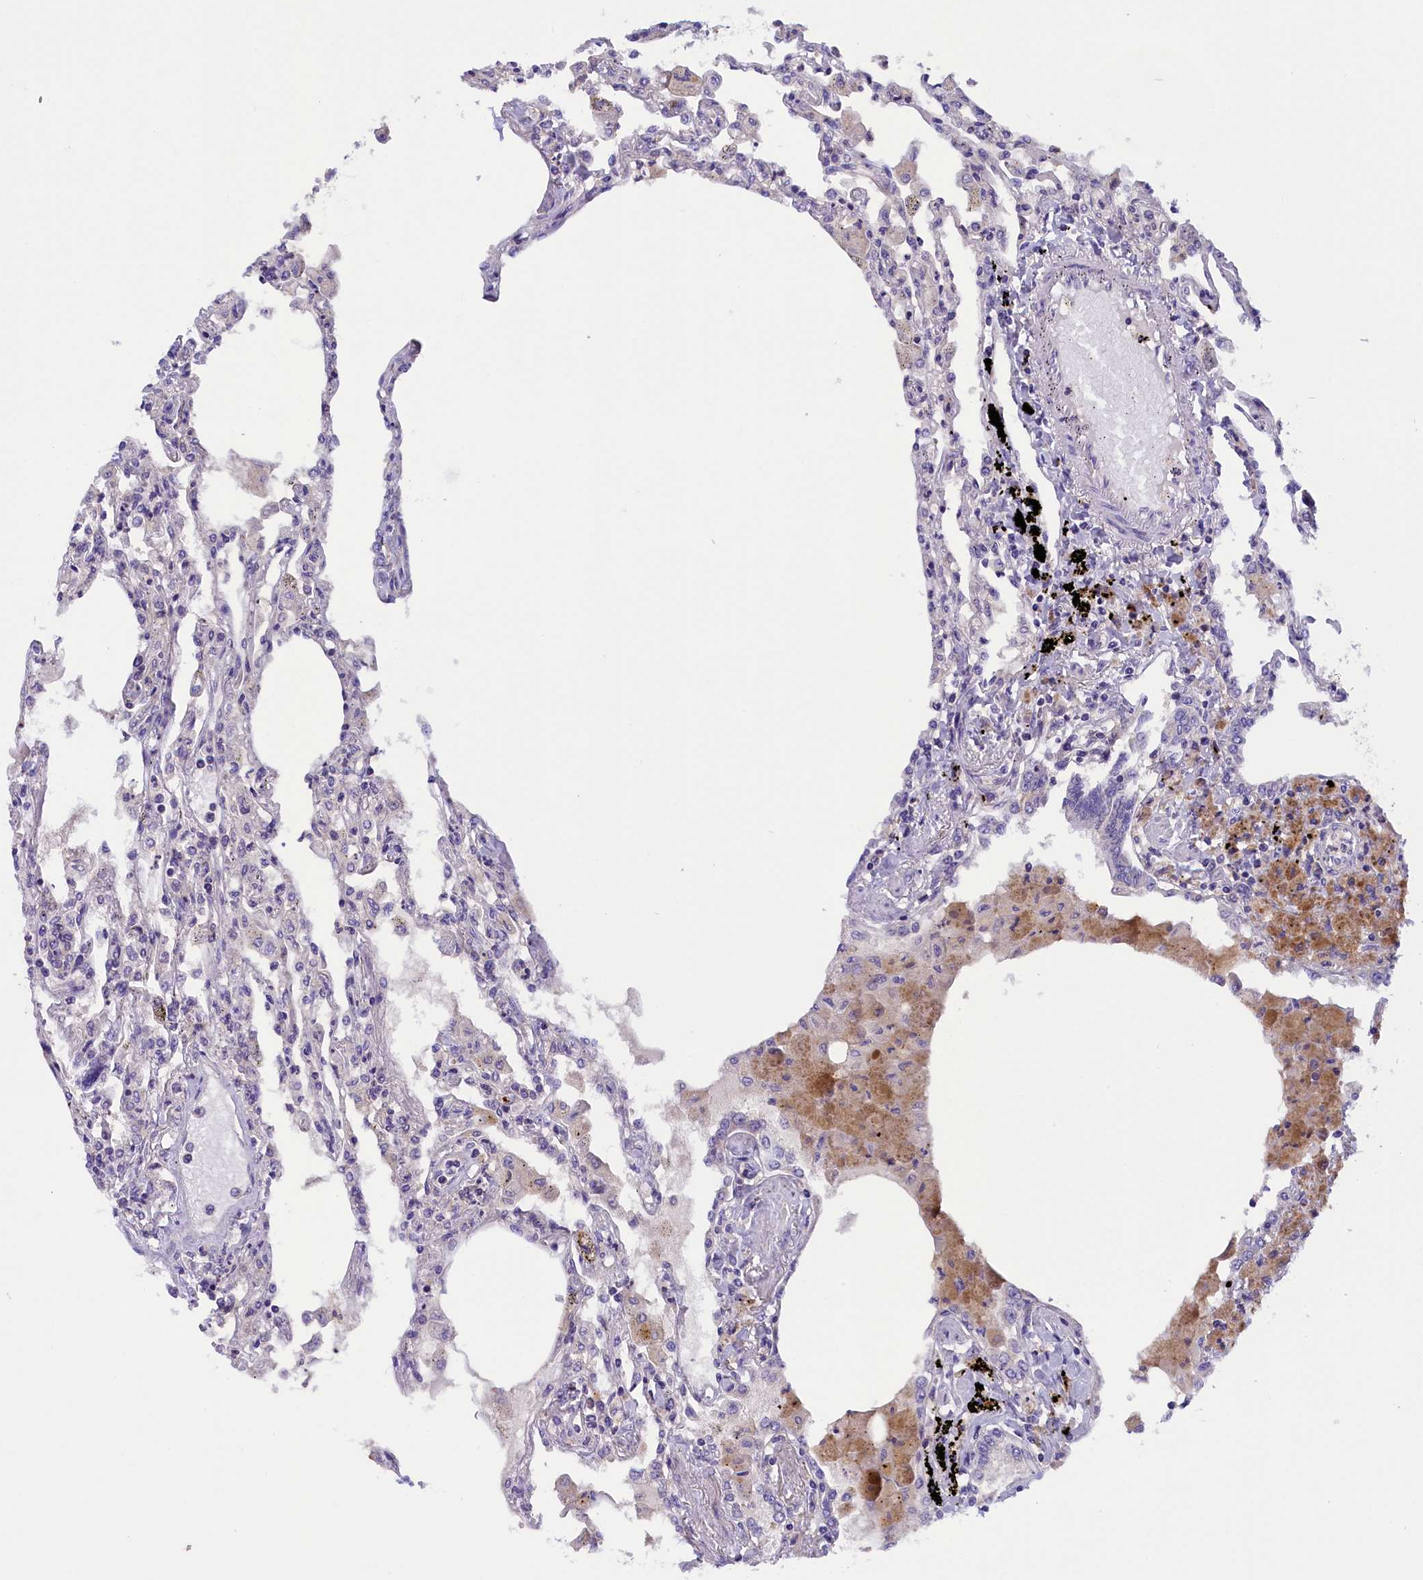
{"staining": {"intensity": "negative", "quantity": "none", "location": "none"}, "tissue": "lung", "cell_type": "Alveolar cells", "image_type": "normal", "snomed": [{"axis": "morphology", "description": "Normal tissue, NOS"}, {"axis": "topography", "description": "Bronchus"}, {"axis": "topography", "description": "Lung"}], "caption": "Immunohistochemistry of benign lung reveals no expression in alveolar cells.", "gene": "DNAJB9", "patient": {"sex": "female", "age": 49}}